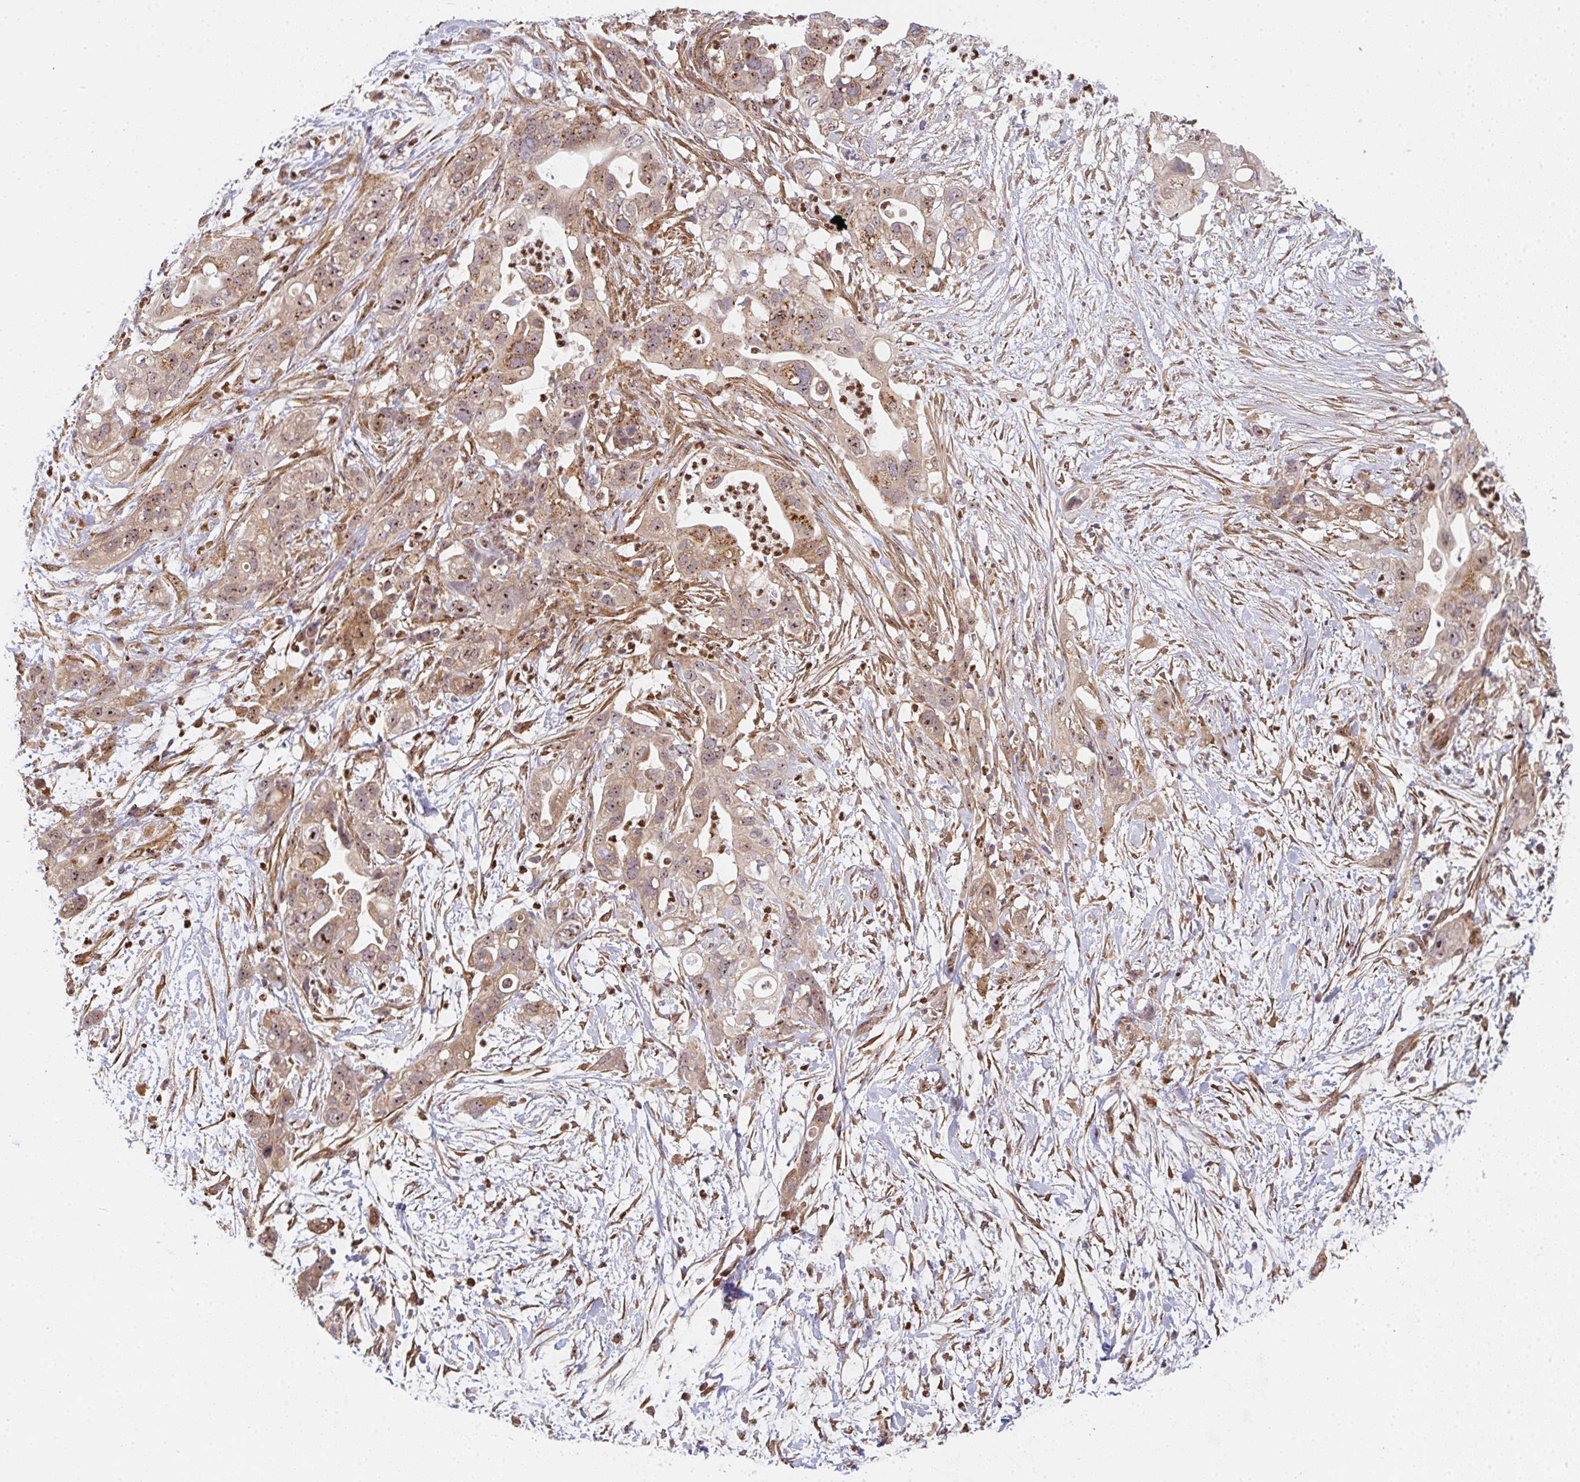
{"staining": {"intensity": "moderate", "quantity": ">75%", "location": "cytoplasmic/membranous,nuclear"}, "tissue": "pancreatic cancer", "cell_type": "Tumor cells", "image_type": "cancer", "snomed": [{"axis": "morphology", "description": "Adenocarcinoma, NOS"}, {"axis": "topography", "description": "Pancreas"}], "caption": "A high-resolution histopathology image shows IHC staining of adenocarcinoma (pancreatic), which exhibits moderate cytoplasmic/membranous and nuclear staining in about >75% of tumor cells.", "gene": "SIMC1", "patient": {"sex": "female", "age": 72}}